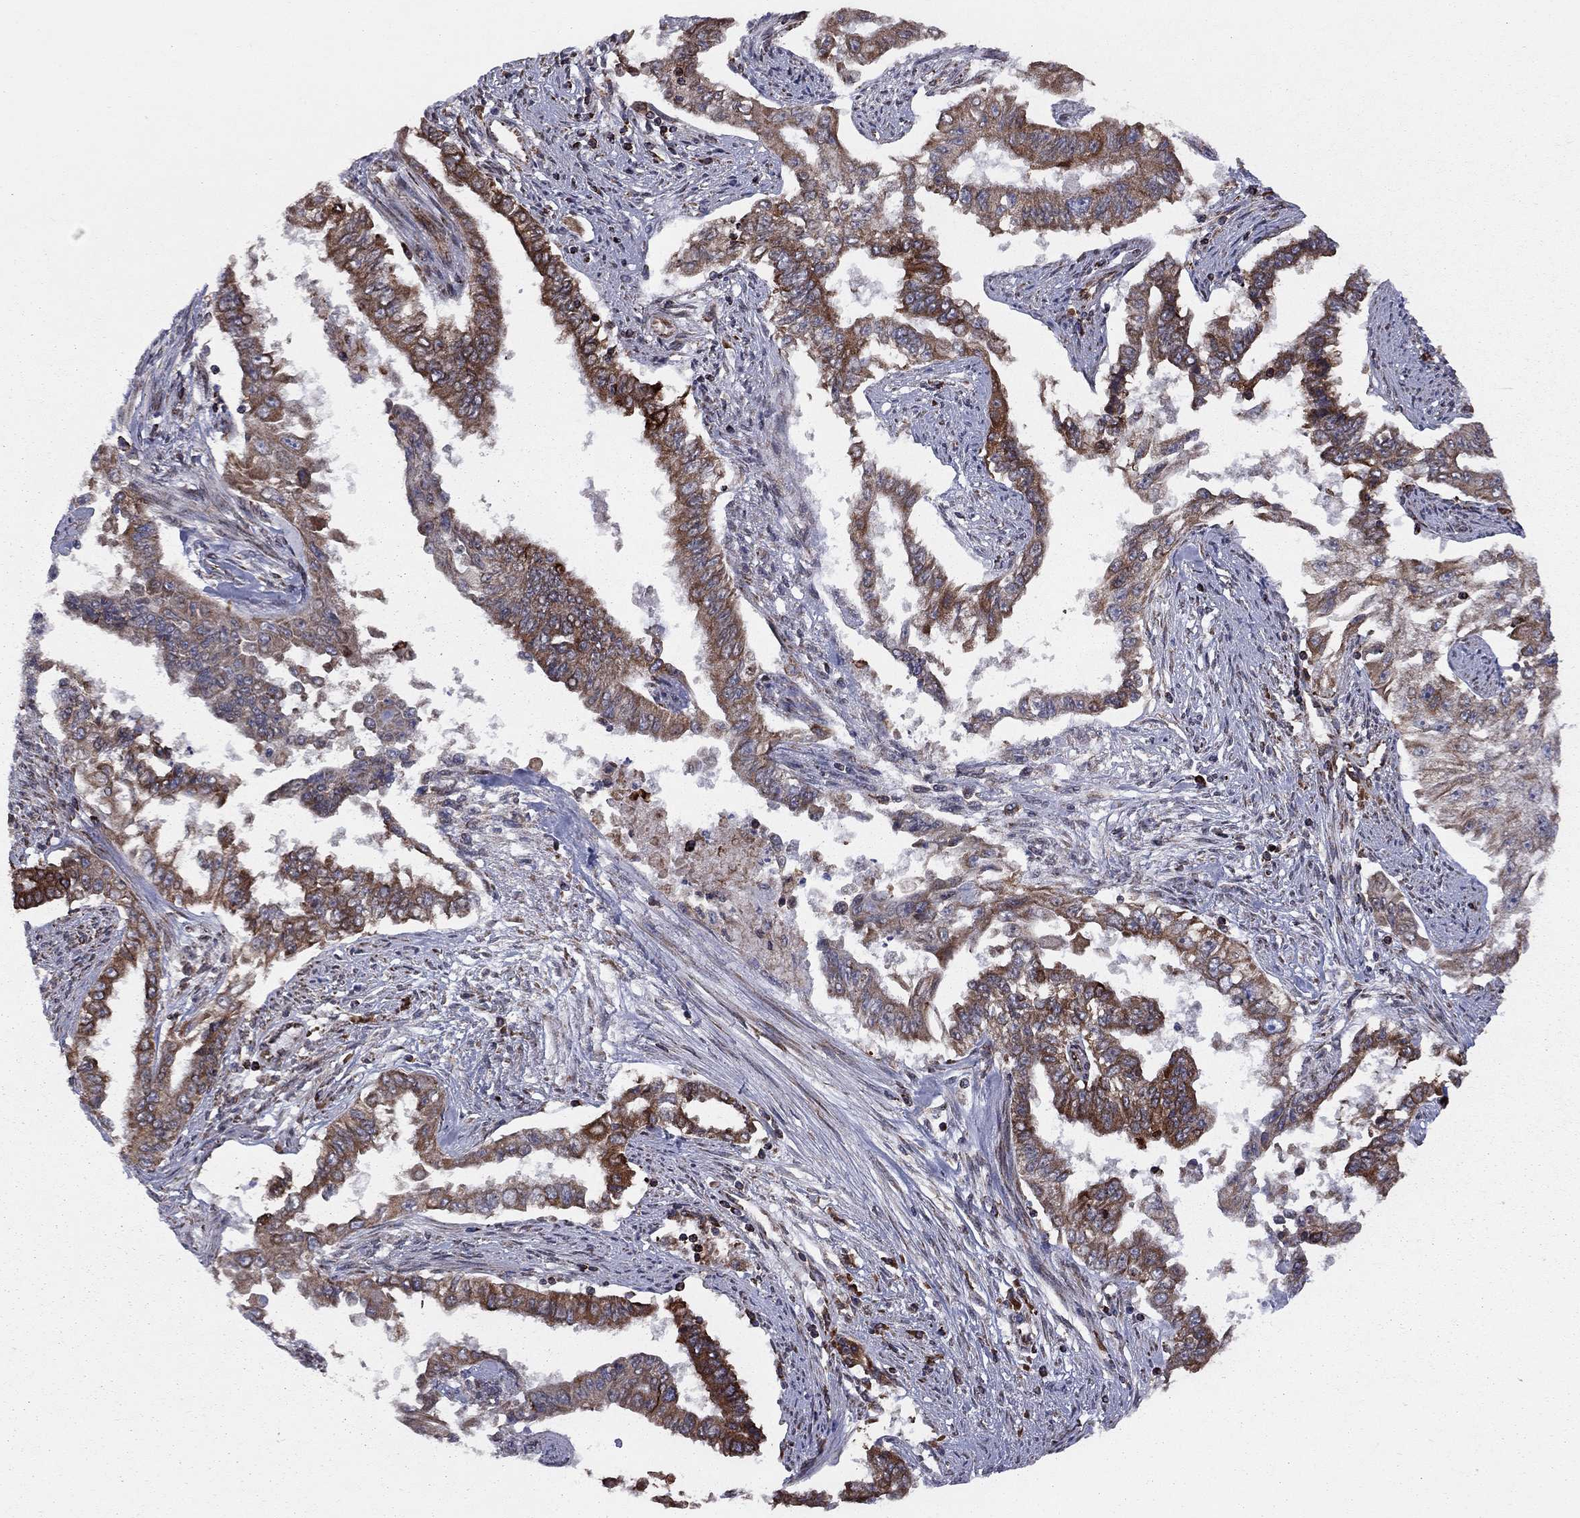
{"staining": {"intensity": "strong", "quantity": ">75%", "location": "cytoplasmic/membranous"}, "tissue": "endometrial cancer", "cell_type": "Tumor cells", "image_type": "cancer", "snomed": [{"axis": "morphology", "description": "Adenocarcinoma, NOS"}, {"axis": "topography", "description": "Uterus"}], "caption": "Endometrial cancer stained with a protein marker demonstrates strong staining in tumor cells.", "gene": "CLPTM1", "patient": {"sex": "female", "age": 59}}